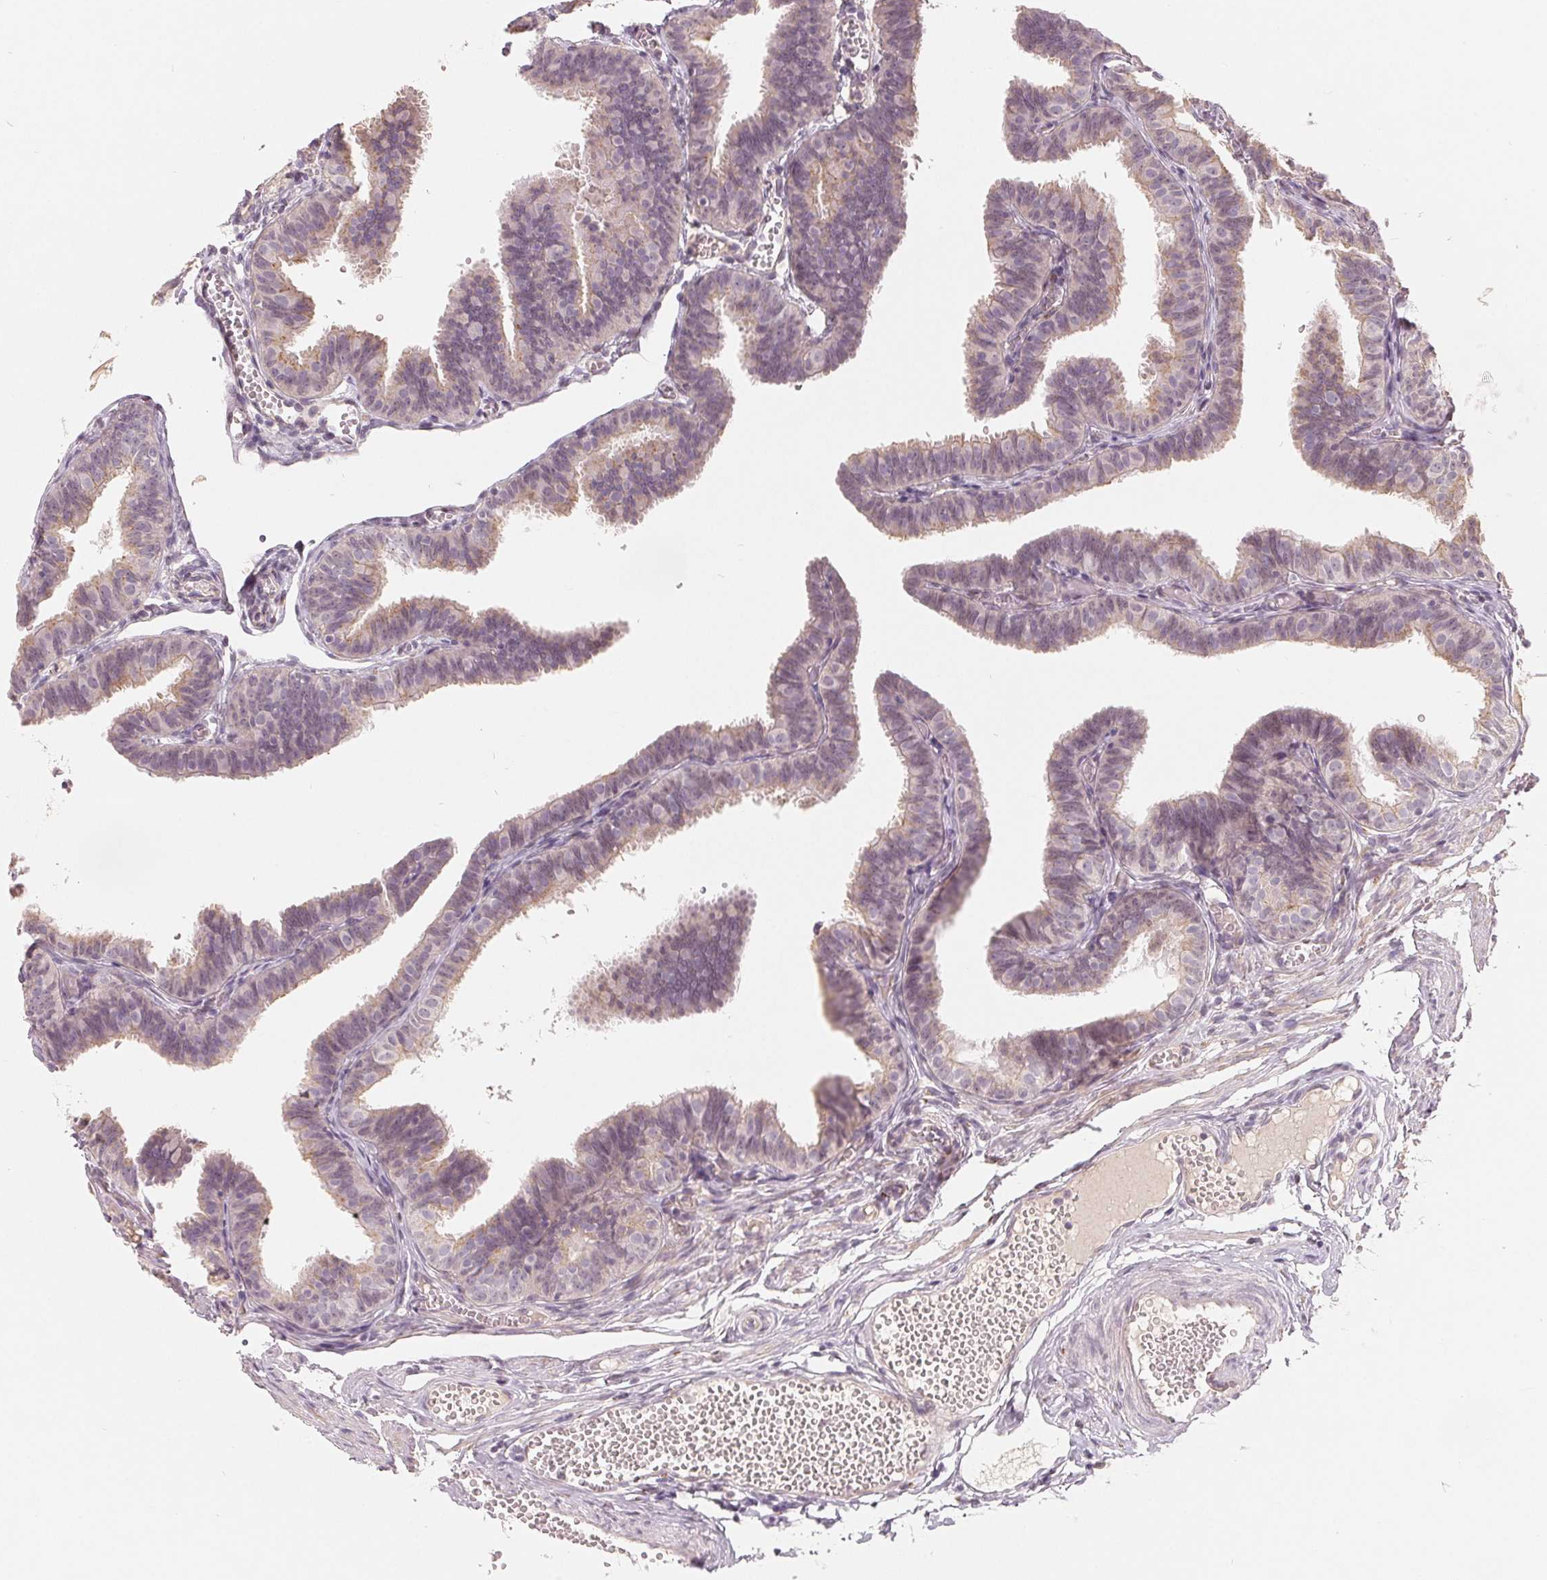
{"staining": {"intensity": "weak", "quantity": "25%-75%", "location": "cytoplasmic/membranous"}, "tissue": "fallopian tube", "cell_type": "Glandular cells", "image_type": "normal", "snomed": [{"axis": "morphology", "description": "Normal tissue, NOS"}, {"axis": "topography", "description": "Fallopian tube"}], "caption": "Brown immunohistochemical staining in unremarkable fallopian tube shows weak cytoplasmic/membranous staining in approximately 25%-75% of glandular cells. (IHC, brightfield microscopy, high magnification).", "gene": "TMSB15B", "patient": {"sex": "female", "age": 25}}